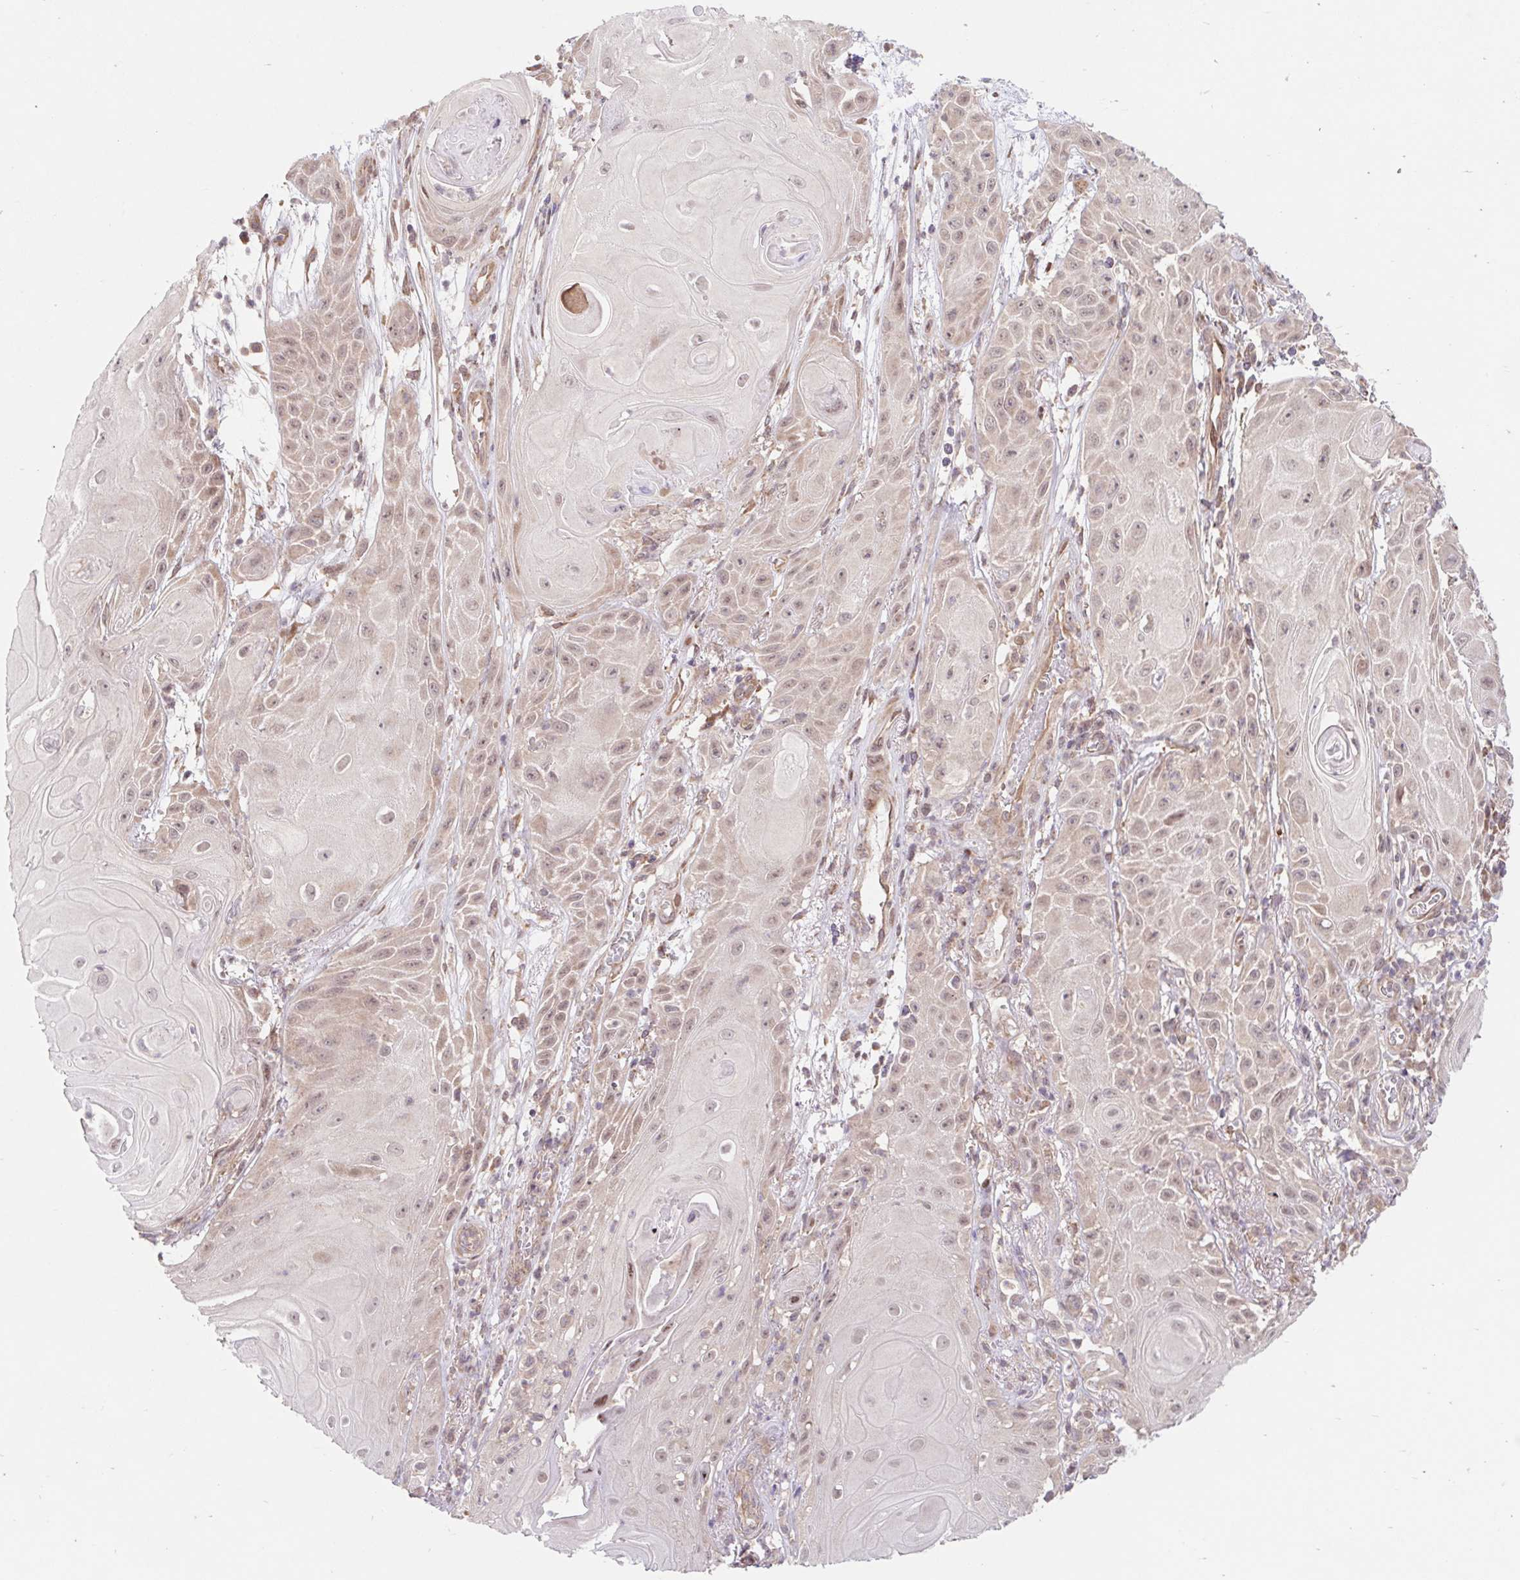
{"staining": {"intensity": "weak", "quantity": "25%-75%", "location": "cytoplasmic/membranous,nuclear"}, "tissue": "skin cancer", "cell_type": "Tumor cells", "image_type": "cancer", "snomed": [{"axis": "morphology", "description": "Squamous cell carcinoma, NOS"}, {"axis": "topography", "description": "Skin"}], "caption": "Skin cancer stained with DAB (3,3'-diaminobenzidine) immunohistochemistry displays low levels of weak cytoplasmic/membranous and nuclear staining in about 25%-75% of tumor cells. The protein is stained brown, and the nuclei are stained in blue (DAB IHC with brightfield microscopy, high magnification).", "gene": "HFE", "patient": {"sex": "male", "age": 62}}